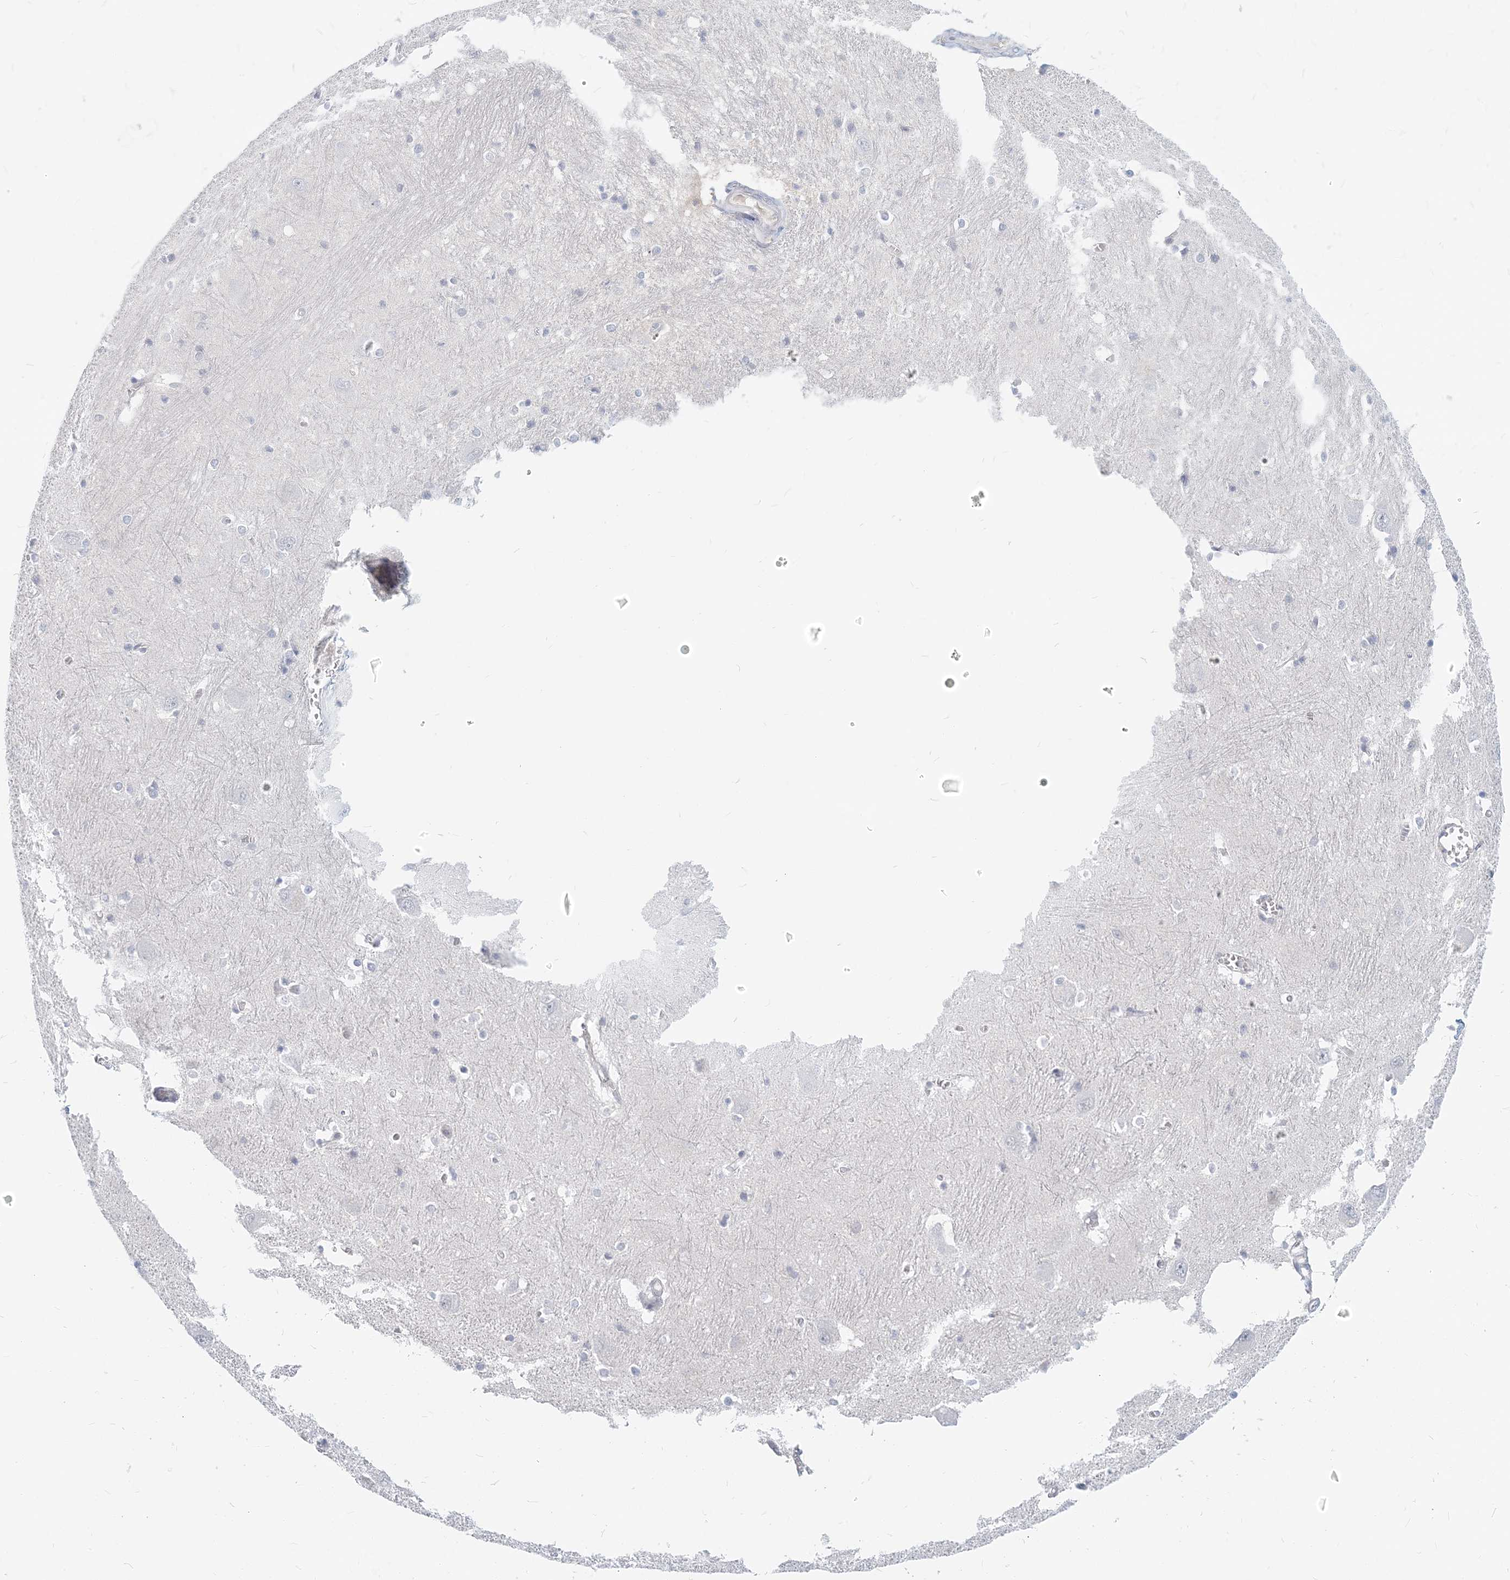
{"staining": {"intensity": "negative", "quantity": "none", "location": "none"}, "tissue": "caudate", "cell_type": "Glial cells", "image_type": "normal", "snomed": [{"axis": "morphology", "description": "Normal tissue, NOS"}, {"axis": "topography", "description": "Lateral ventricle wall"}], "caption": "The micrograph displays no significant positivity in glial cells of caudate. Brightfield microscopy of immunohistochemistry stained with DAB (brown) and hematoxylin (blue), captured at high magnification.", "gene": "GMPPA", "patient": {"sex": "male", "age": 37}}